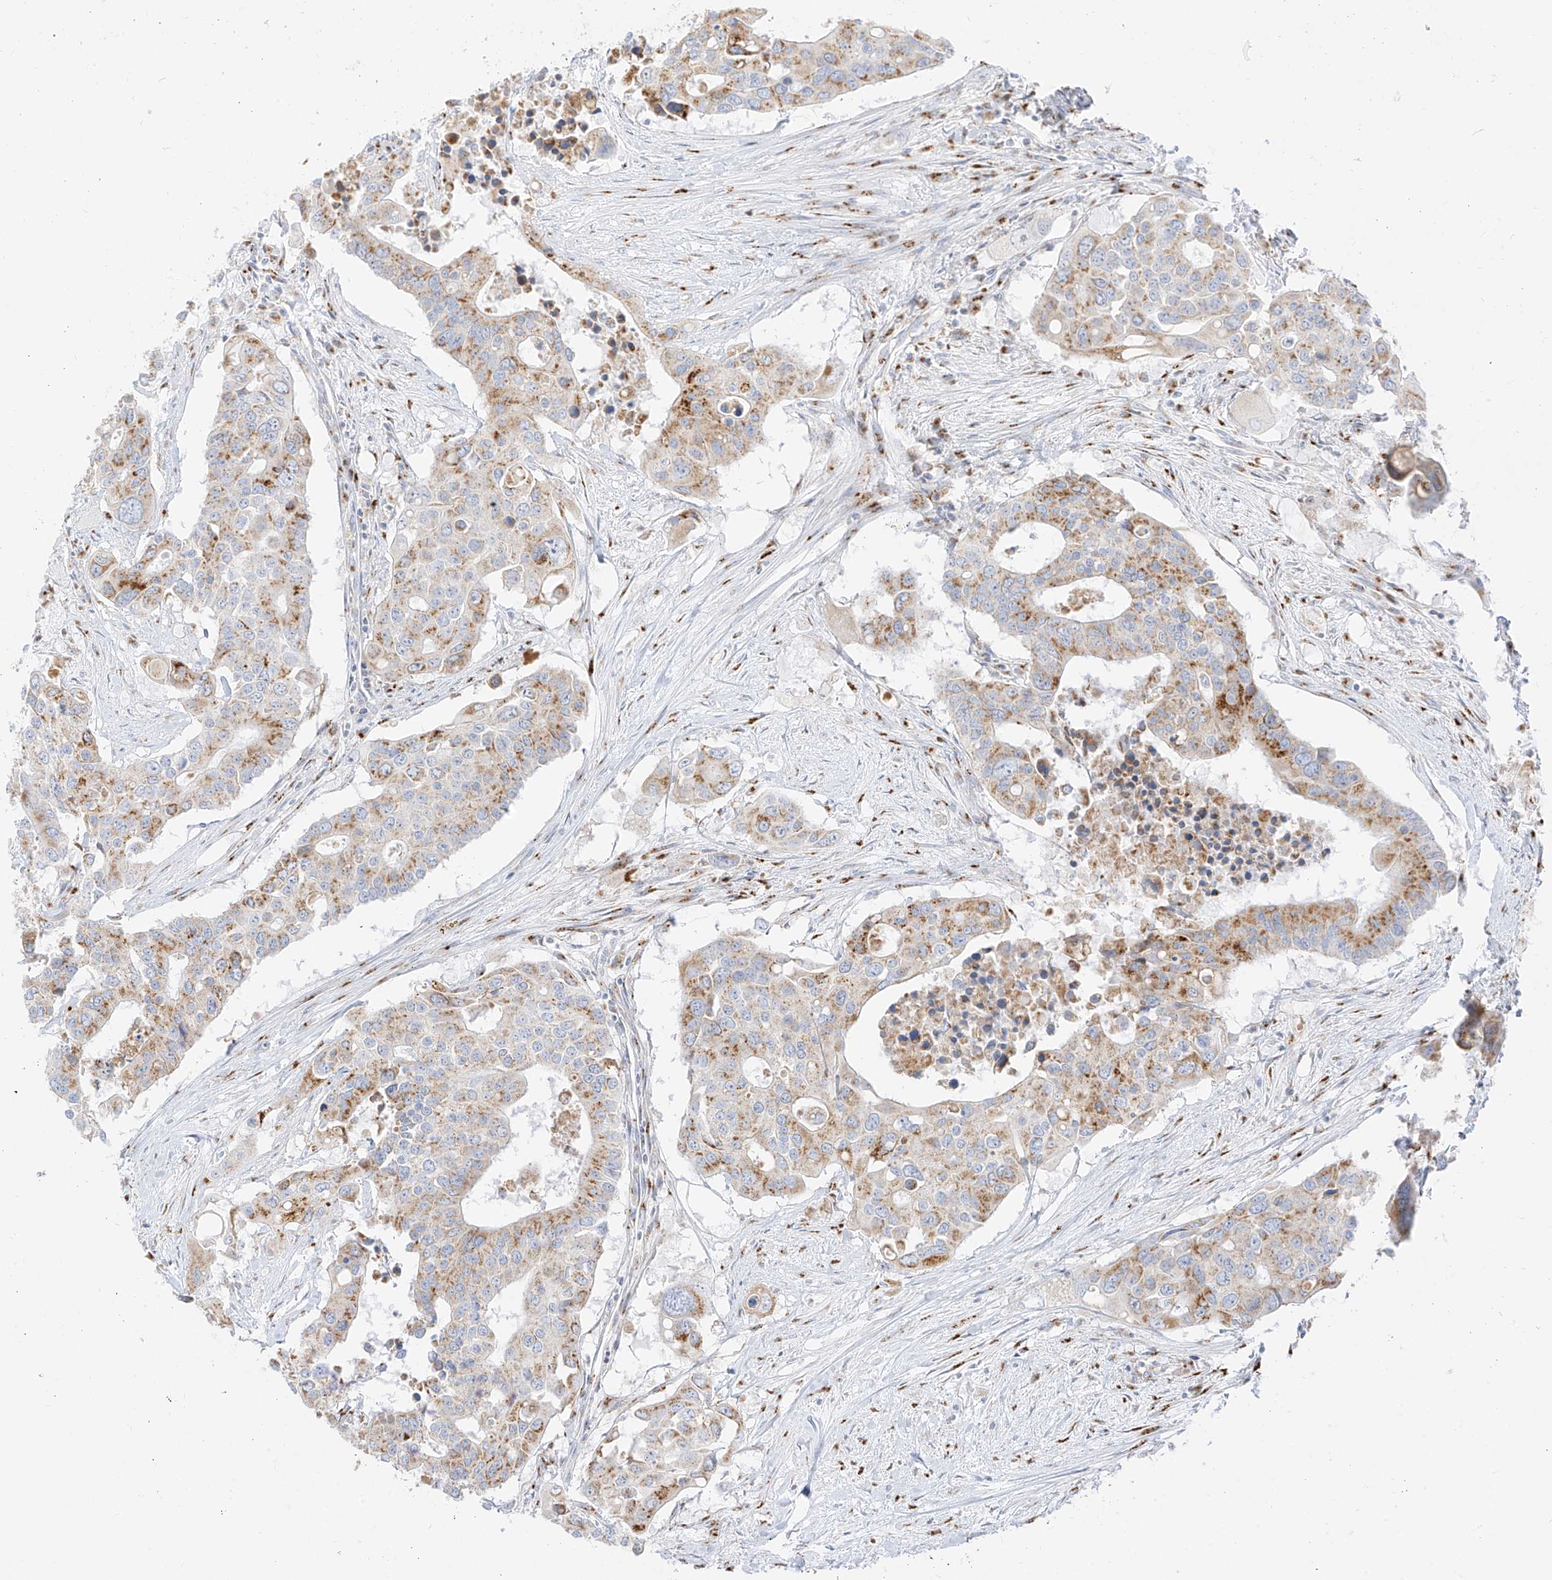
{"staining": {"intensity": "moderate", "quantity": ">75%", "location": "cytoplasmic/membranous"}, "tissue": "colorectal cancer", "cell_type": "Tumor cells", "image_type": "cancer", "snomed": [{"axis": "morphology", "description": "Adenocarcinoma, NOS"}, {"axis": "topography", "description": "Colon"}], "caption": "Adenocarcinoma (colorectal) stained with a protein marker exhibits moderate staining in tumor cells.", "gene": "TMEM87B", "patient": {"sex": "male", "age": 77}}